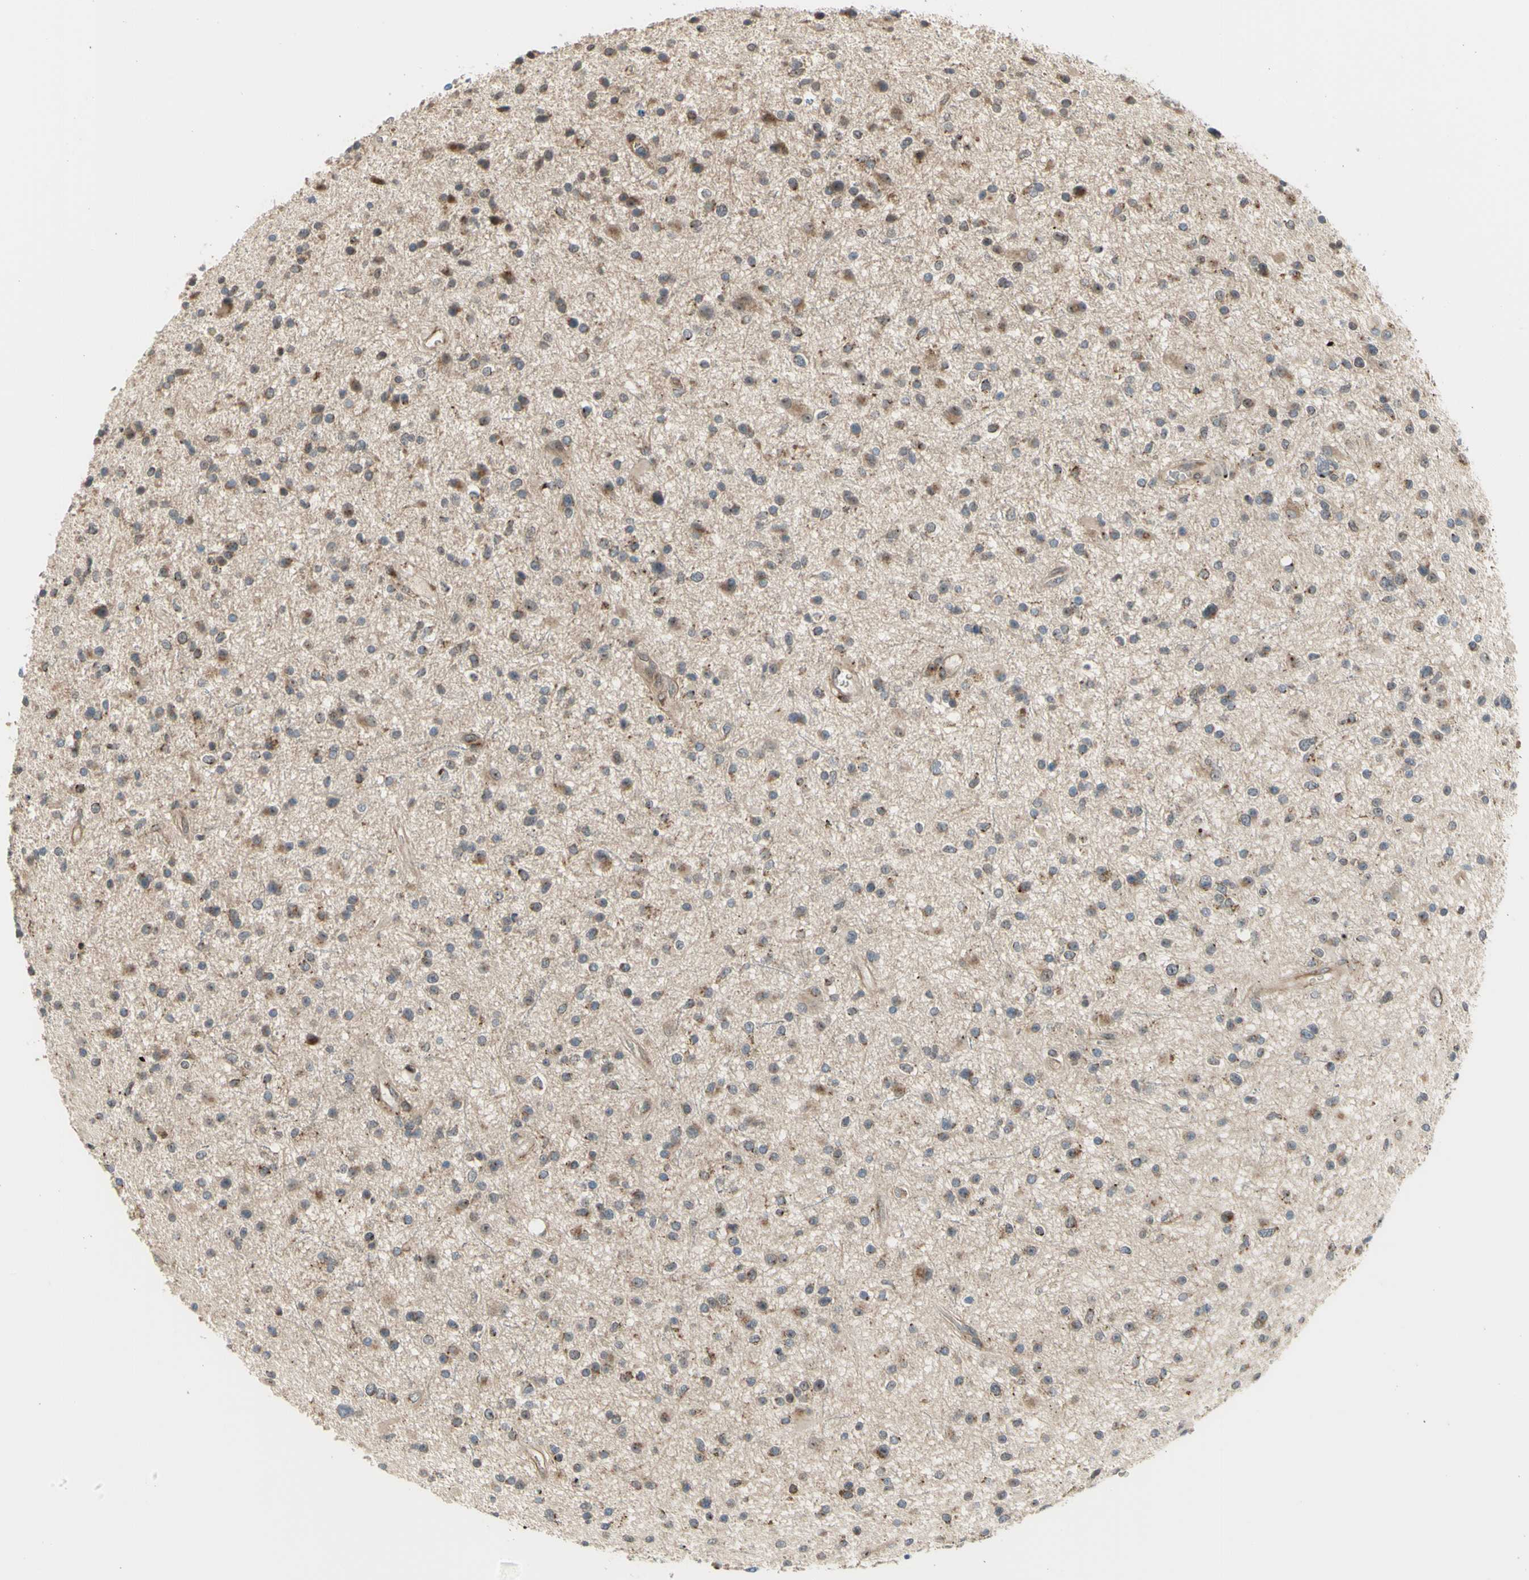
{"staining": {"intensity": "moderate", "quantity": "25%-75%", "location": "cytoplasmic/membranous"}, "tissue": "glioma", "cell_type": "Tumor cells", "image_type": "cancer", "snomed": [{"axis": "morphology", "description": "Glioma, malignant, High grade"}, {"axis": "topography", "description": "Brain"}], "caption": "Protein staining shows moderate cytoplasmic/membranous positivity in approximately 25%-75% of tumor cells in malignant glioma (high-grade).", "gene": "SLC39A9", "patient": {"sex": "male", "age": 33}}